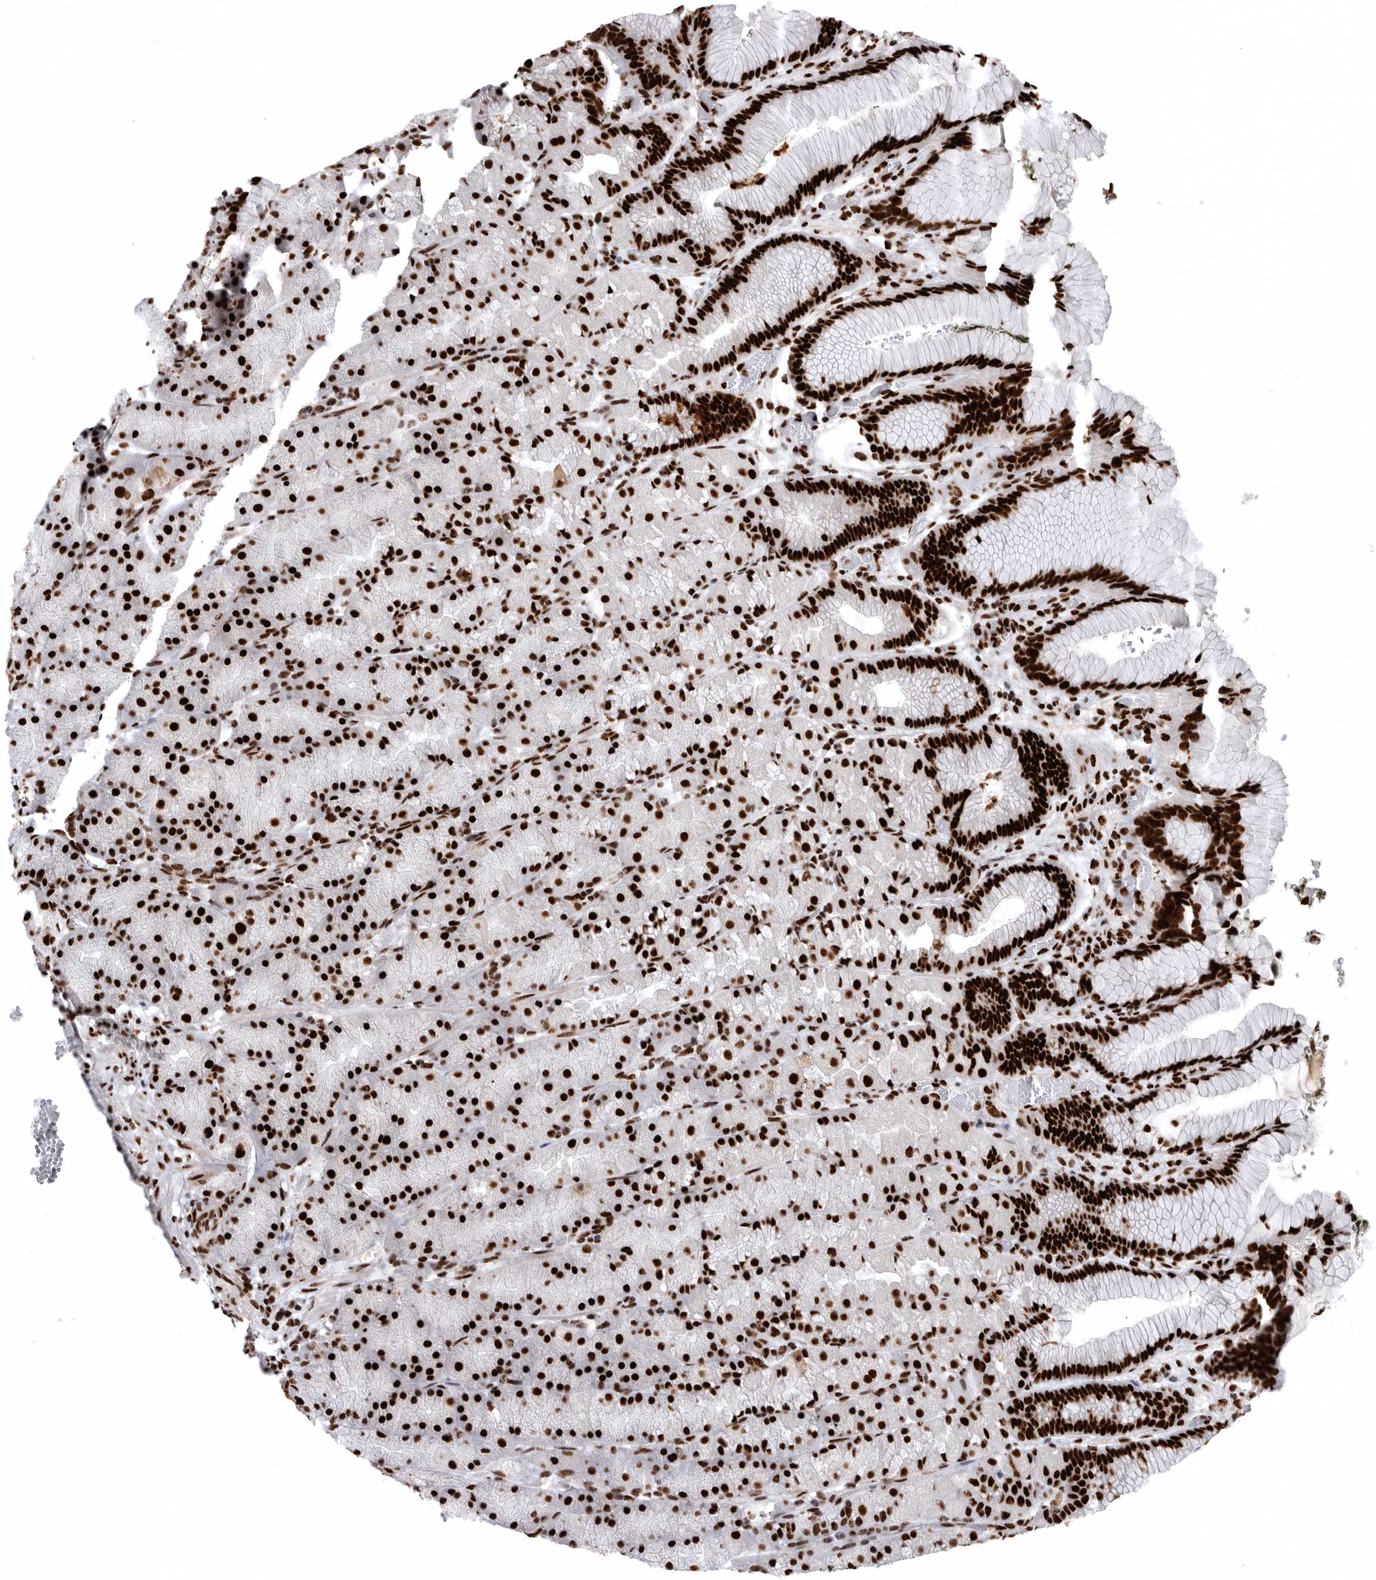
{"staining": {"intensity": "strong", "quantity": ">75%", "location": "nuclear"}, "tissue": "stomach", "cell_type": "Glandular cells", "image_type": "normal", "snomed": [{"axis": "morphology", "description": "Normal tissue, NOS"}, {"axis": "topography", "description": "Stomach, upper"}, {"axis": "topography", "description": "Stomach"}], "caption": "Glandular cells demonstrate strong nuclear expression in about >75% of cells in normal stomach.", "gene": "BCLAF1", "patient": {"sex": "male", "age": 48}}